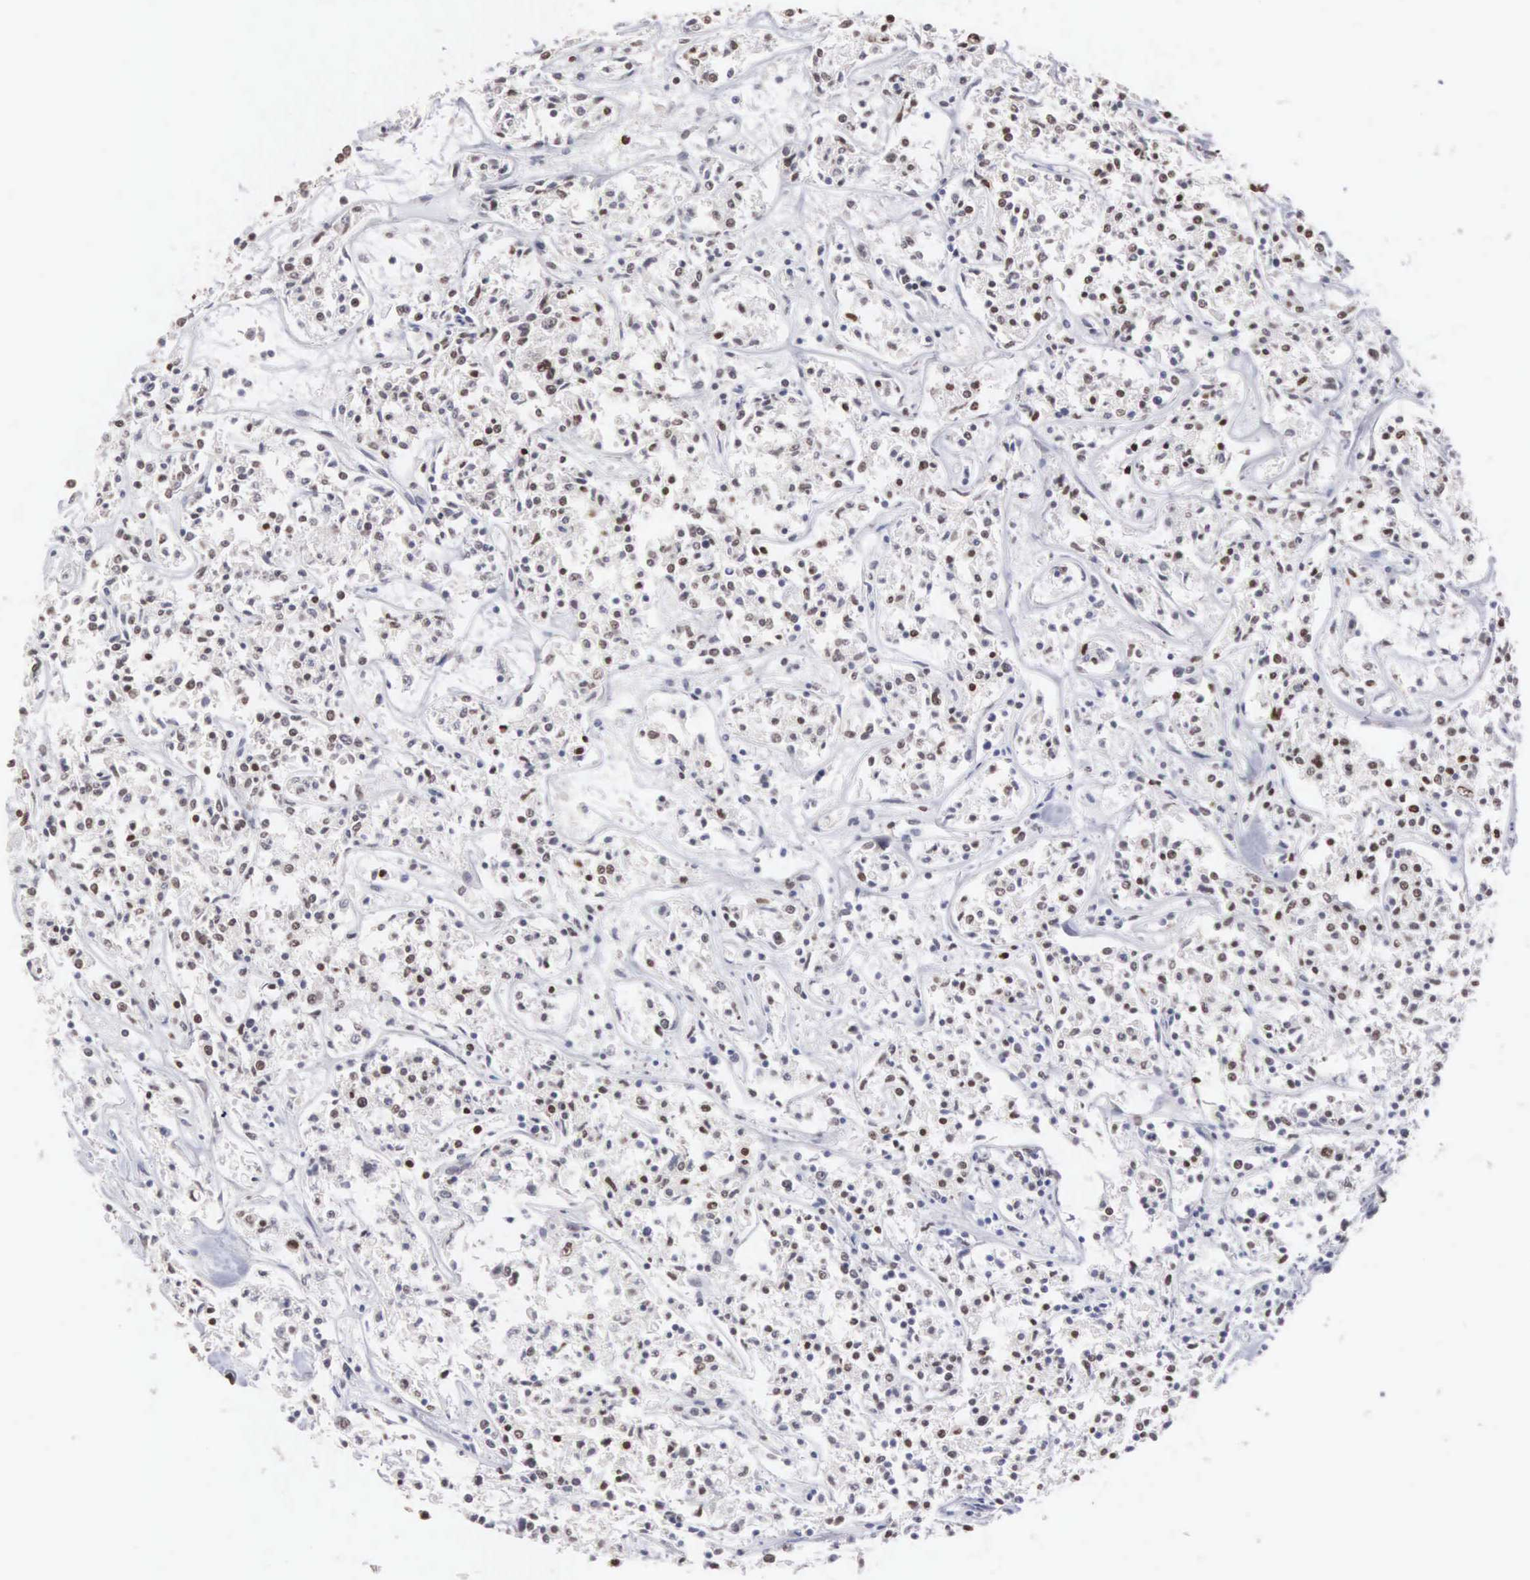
{"staining": {"intensity": "weak", "quantity": "25%-75%", "location": "nuclear"}, "tissue": "lymphoma", "cell_type": "Tumor cells", "image_type": "cancer", "snomed": [{"axis": "morphology", "description": "Malignant lymphoma, non-Hodgkin's type, Low grade"}, {"axis": "topography", "description": "Small intestine"}], "caption": "Weak nuclear staining is present in approximately 25%-75% of tumor cells in lymphoma. Using DAB (3,3'-diaminobenzidine) (brown) and hematoxylin (blue) stains, captured at high magnification using brightfield microscopy.", "gene": "ACOT4", "patient": {"sex": "female", "age": 59}}